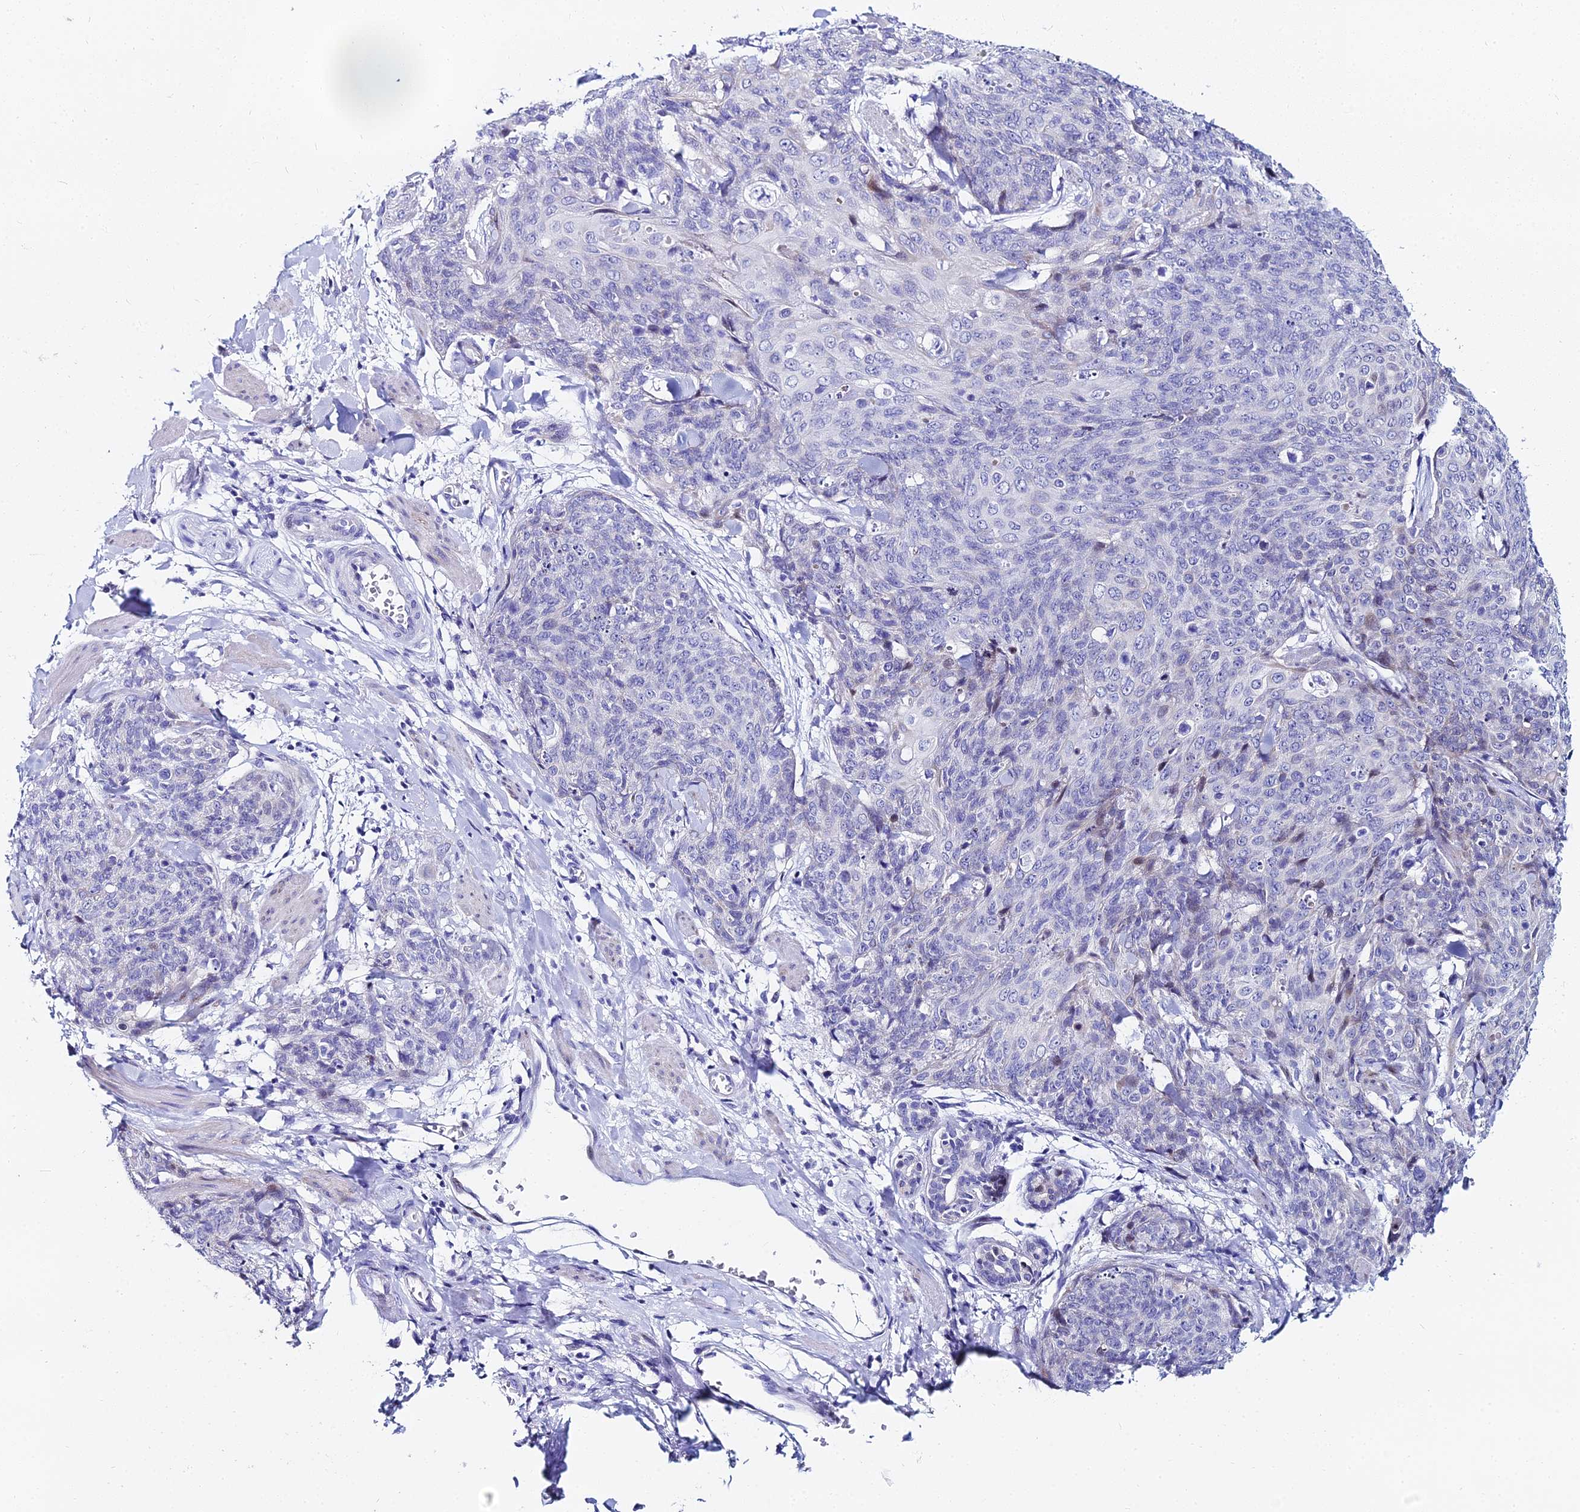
{"staining": {"intensity": "negative", "quantity": "none", "location": "none"}, "tissue": "skin cancer", "cell_type": "Tumor cells", "image_type": "cancer", "snomed": [{"axis": "morphology", "description": "Squamous cell carcinoma, NOS"}, {"axis": "topography", "description": "Skin"}, {"axis": "topography", "description": "Vulva"}], "caption": "High magnification brightfield microscopy of squamous cell carcinoma (skin) stained with DAB (3,3'-diaminobenzidine) (brown) and counterstained with hematoxylin (blue): tumor cells show no significant staining.", "gene": "HSPA1L", "patient": {"sex": "female", "age": 85}}